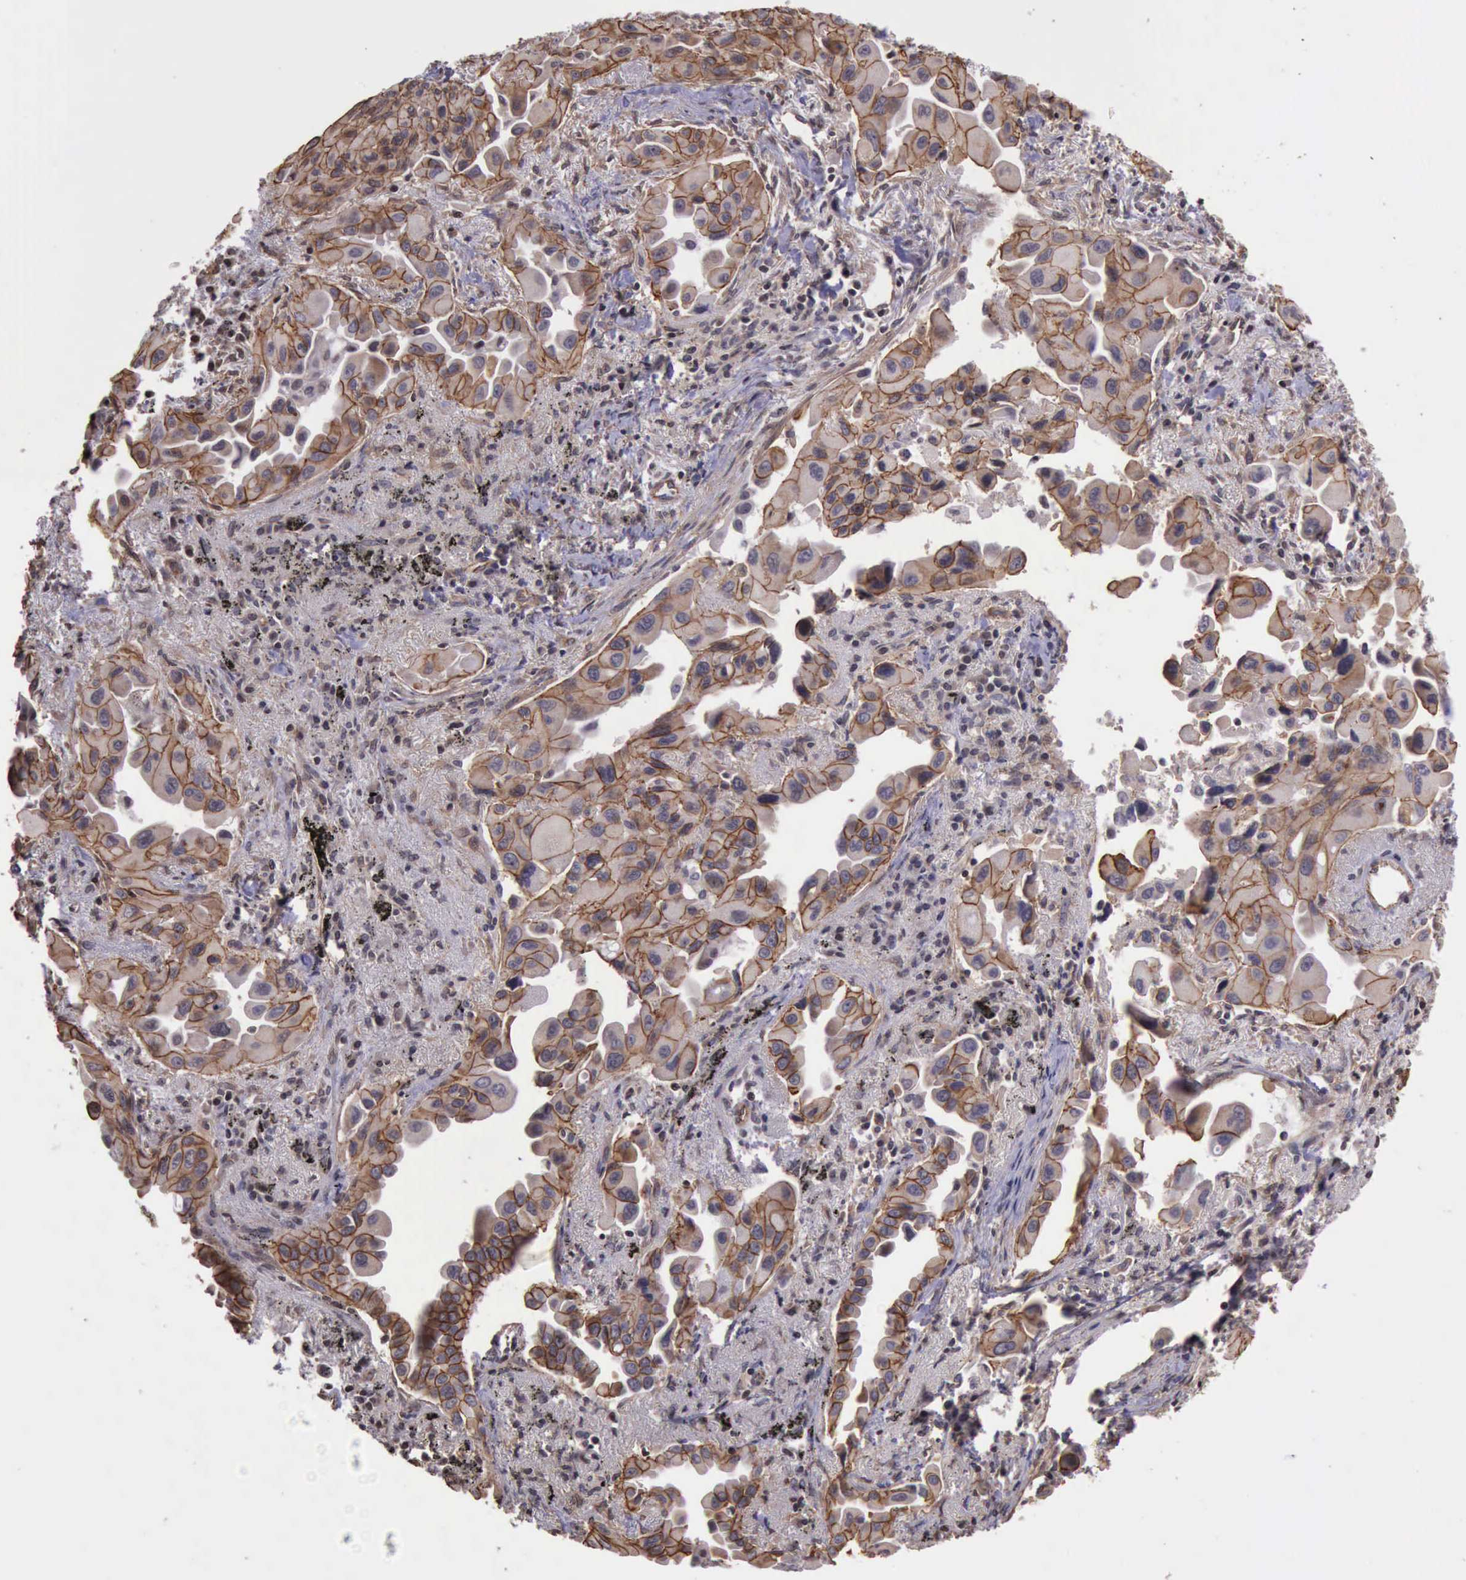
{"staining": {"intensity": "moderate", "quantity": ">75%", "location": "cytoplasmic/membranous"}, "tissue": "lung cancer", "cell_type": "Tumor cells", "image_type": "cancer", "snomed": [{"axis": "morphology", "description": "Adenocarcinoma, NOS"}, {"axis": "topography", "description": "Lung"}], "caption": "The image shows staining of adenocarcinoma (lung), revealing moderate cytoplasmic/membranous protein positivity (brown color) within tumor cells.", "gene": "CTNNB1", "patient": {"sex": "male", "age": 68}}